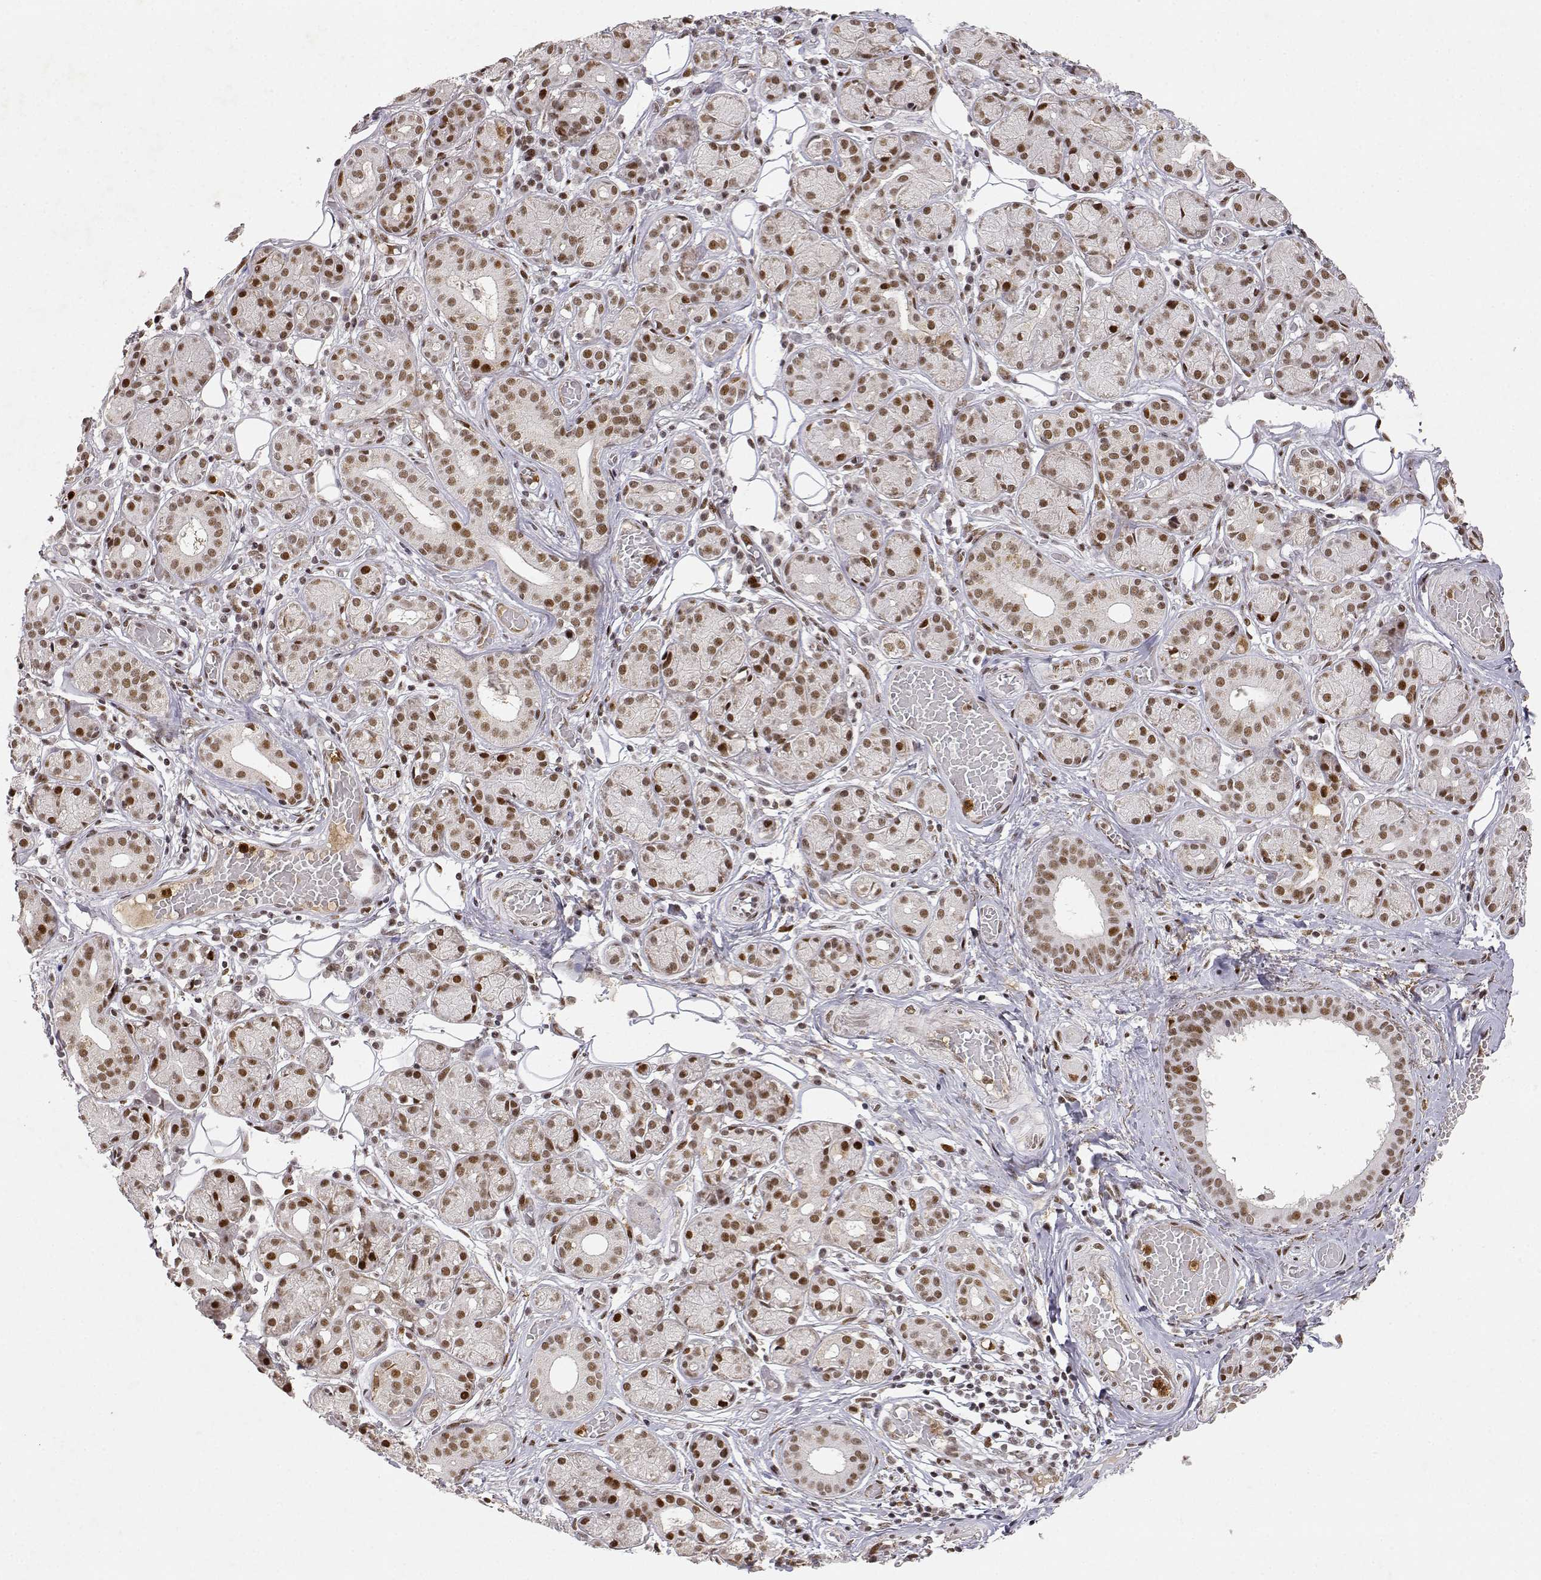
{"staining": {"intensity": "moderate", "quantity": ">75%", "location": "nuclear"}, "tissue": "salivary gland", "cell_type": "Glandular cells", "image_type": "normal", "snomed": [{"axis": "morphology", "description": "Normal tissue, NOS"}, {"axis": "topography", "description": "Salivary gland"}, {"axis": "topography", "description": "Peripheral nerve tissue"}], "caption": "High-magnification brightfield microscopy of normal salivary gland stained with DAB (brown) and counterstained with hematoxylin (blue). glandular cells exhibit moderate nuclear positivity is identified in approximately>75% of cells.", "gene": "RSF1", "patient": {"sex": "male", "age": 71}}